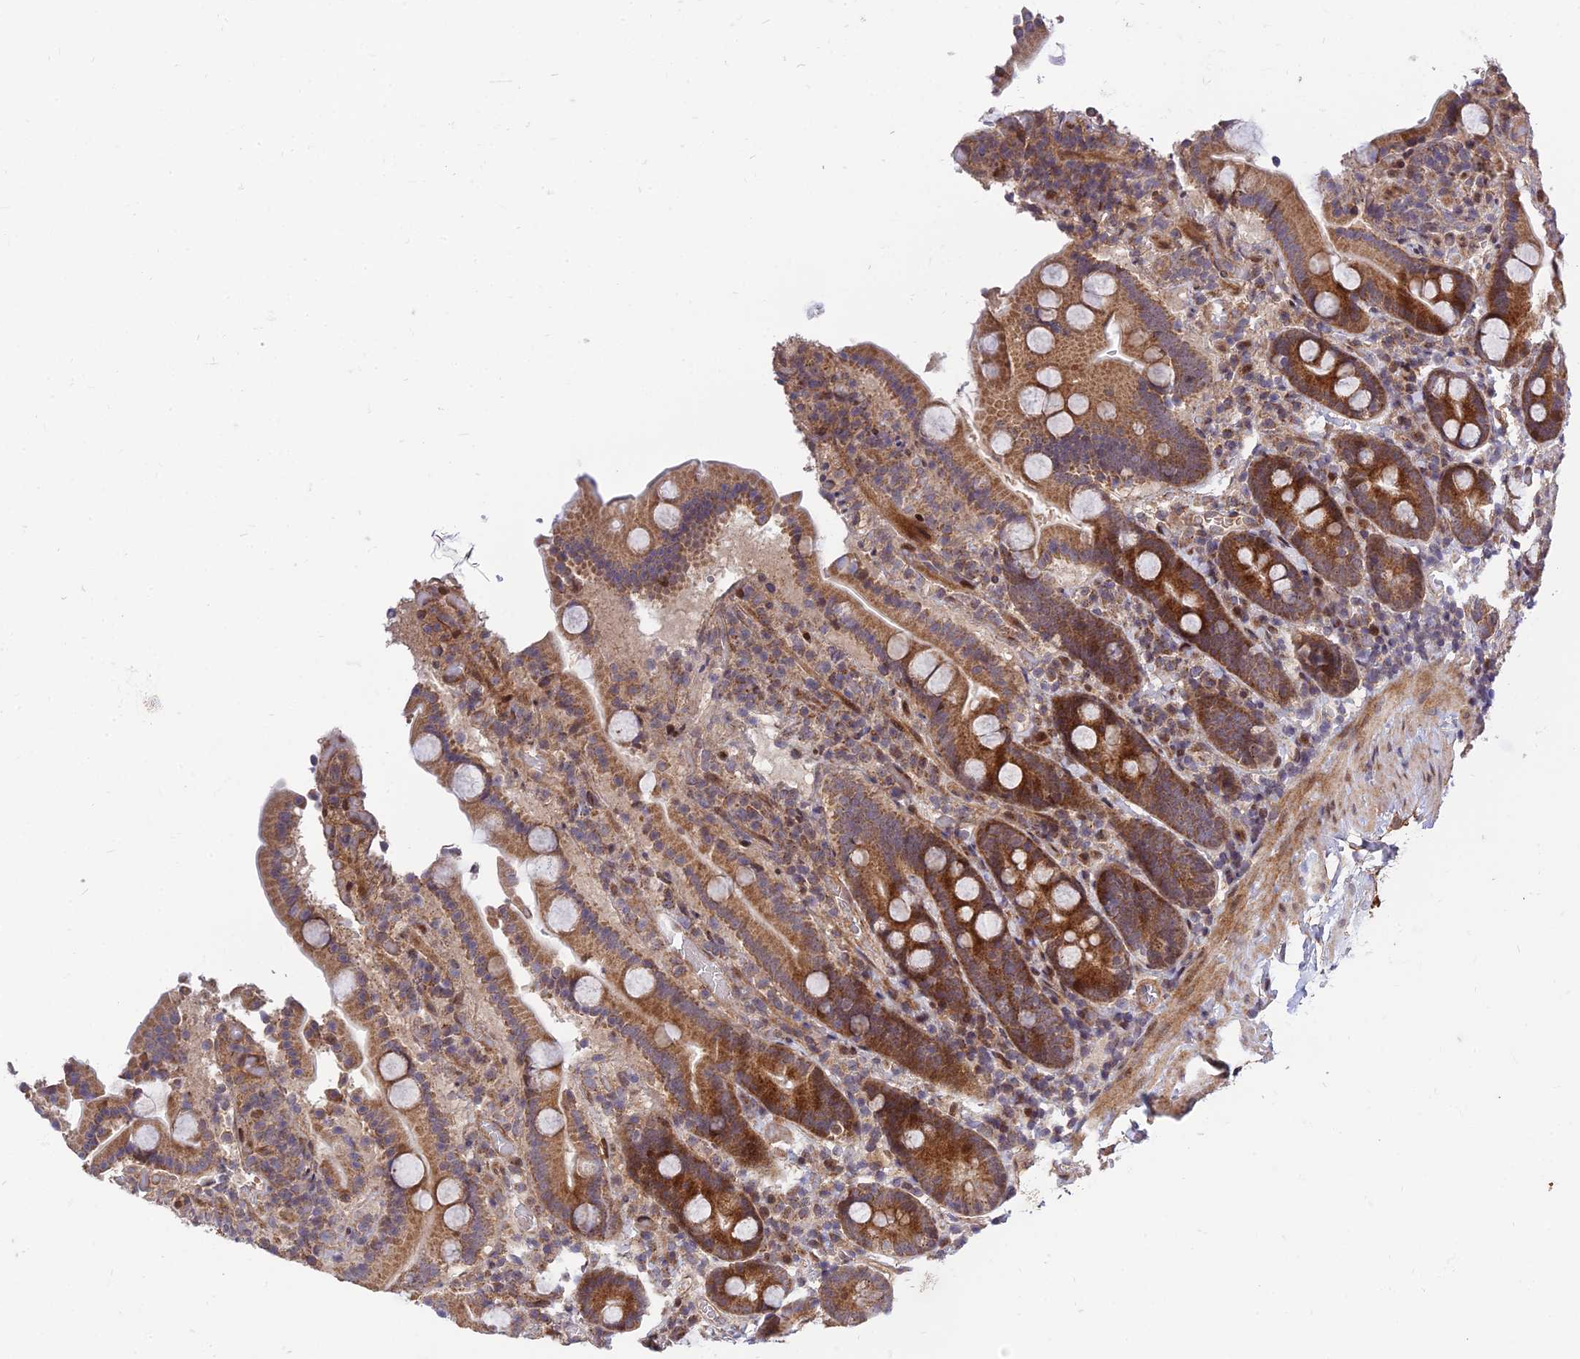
{"staining": {"intensity": "moderate", "quantity": ">75%", "location": "cytoplasmic/membranous"}, "tissue": "duodenum", "cell_type": "Glandular cells", "image_type": "normal", "snomed": [{"axis": "morphology", "description": "Normal tissue, NOS"}, {"axis": "topography", "description": "Duodenum"}], "caption": "Duodenum stained with immunohistochemistry (IHC) displays moderate cytoplasmic/membranous positivity in approximately >75% of glandular cells. (DAB IHC with brightfield microscopy, high magnification).", "gene": "PLEKHG2", "patient": {"sex": "male", "age": 55}}